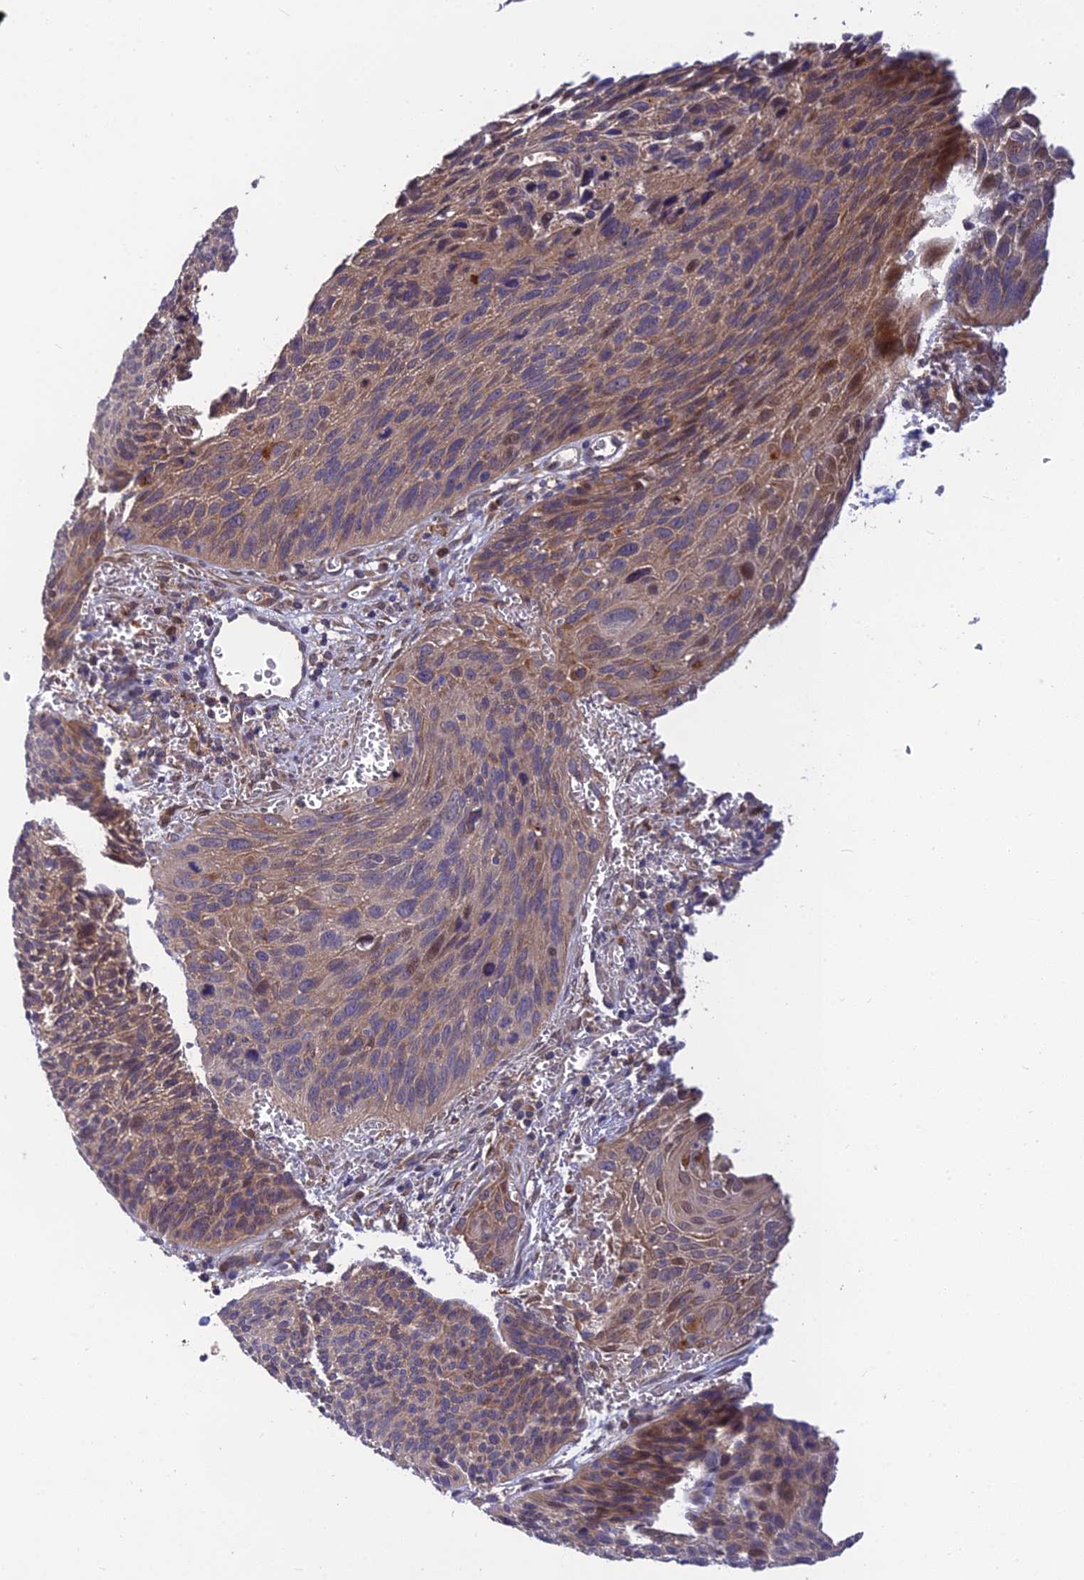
{"staining": {"intensity": "moderate", "quantity": "25%-75%", "location": "cytoplasmic/membranous,nuclear"}, "tissue": "cervical cancer", "cell_type": "Tumor cells", "image_type": "cancer", "snomed": [{"axis": "morphology", "description": "Squamous cell carcinoma, NOS"}, {"axis": "topography", "description": "Cervix"}], "caption": "An image showing moderate cytoplasmic/membranous and nuclear expression in about 25%-75% of tumor cells in cervical cancer (squamous cell carcinoma), as visualized by brown immunohistochemical staining.", "gene": "FAM151B", "patient": {"sex": "female", "age": 55}}